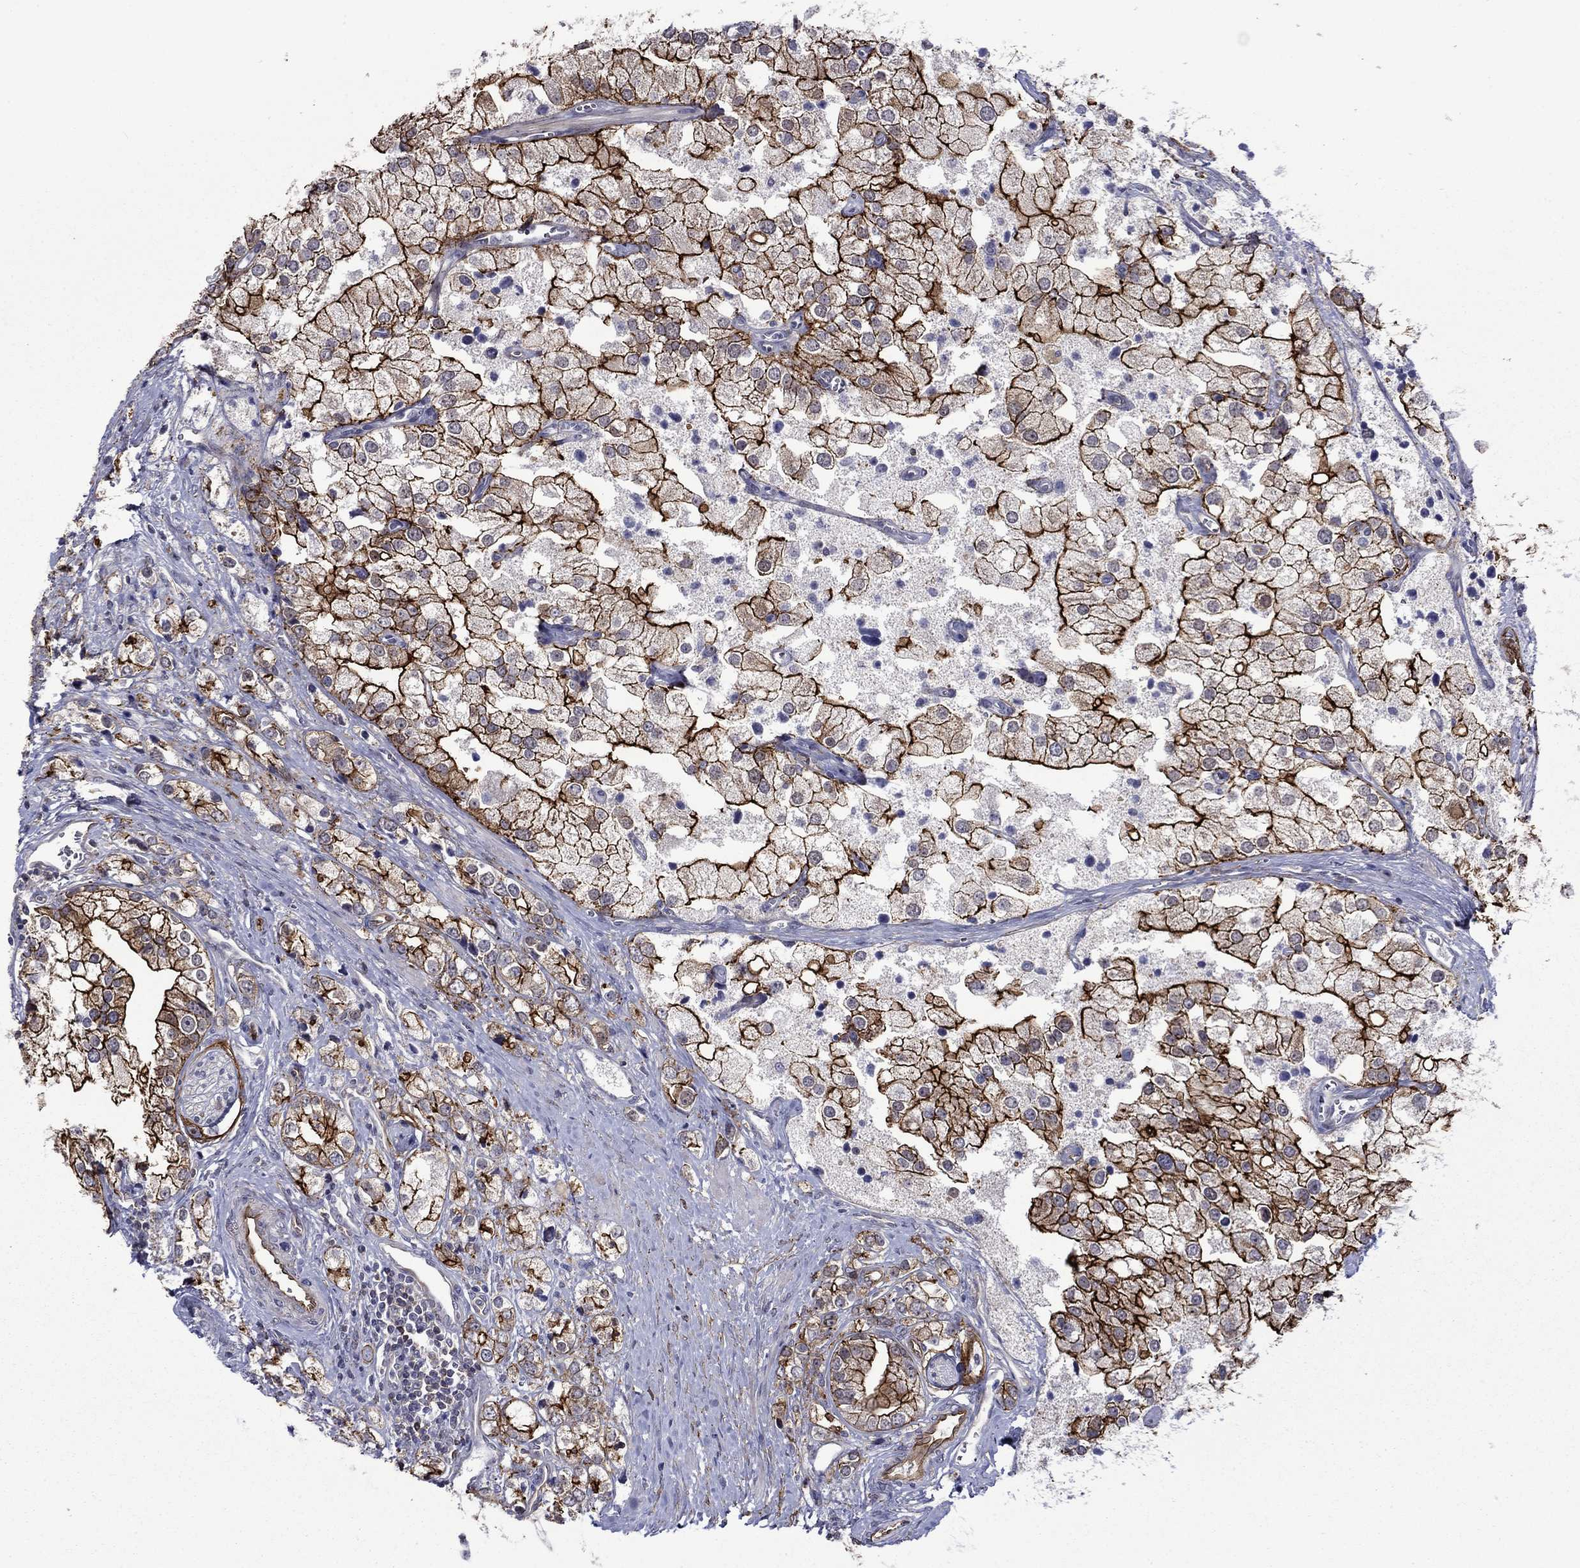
{"staining": {"intensity": "strong", "quantity": ">75%", "location": "cytoplasmic/membranous"}, "tissue": "prostate cancer", "cell_type": "Tumor cells", "image_type": "cancer", "snomed": [{"axis": "morphology", "description": "Adenocarcinoma, NOS"}, {"axis": "topography", "description": "Prostate and seminal vesicle, NOS"}, {"axis": "topography", "description": "Prostate"}], "caption": "Protein staining by immunohistochemistry shows strong cytoplasmic/membranous positivity in approximately >75% of tumor cells in prostate cancer.", "gene": "LMO7", "patient": {"sex": "male", "age": 79}}